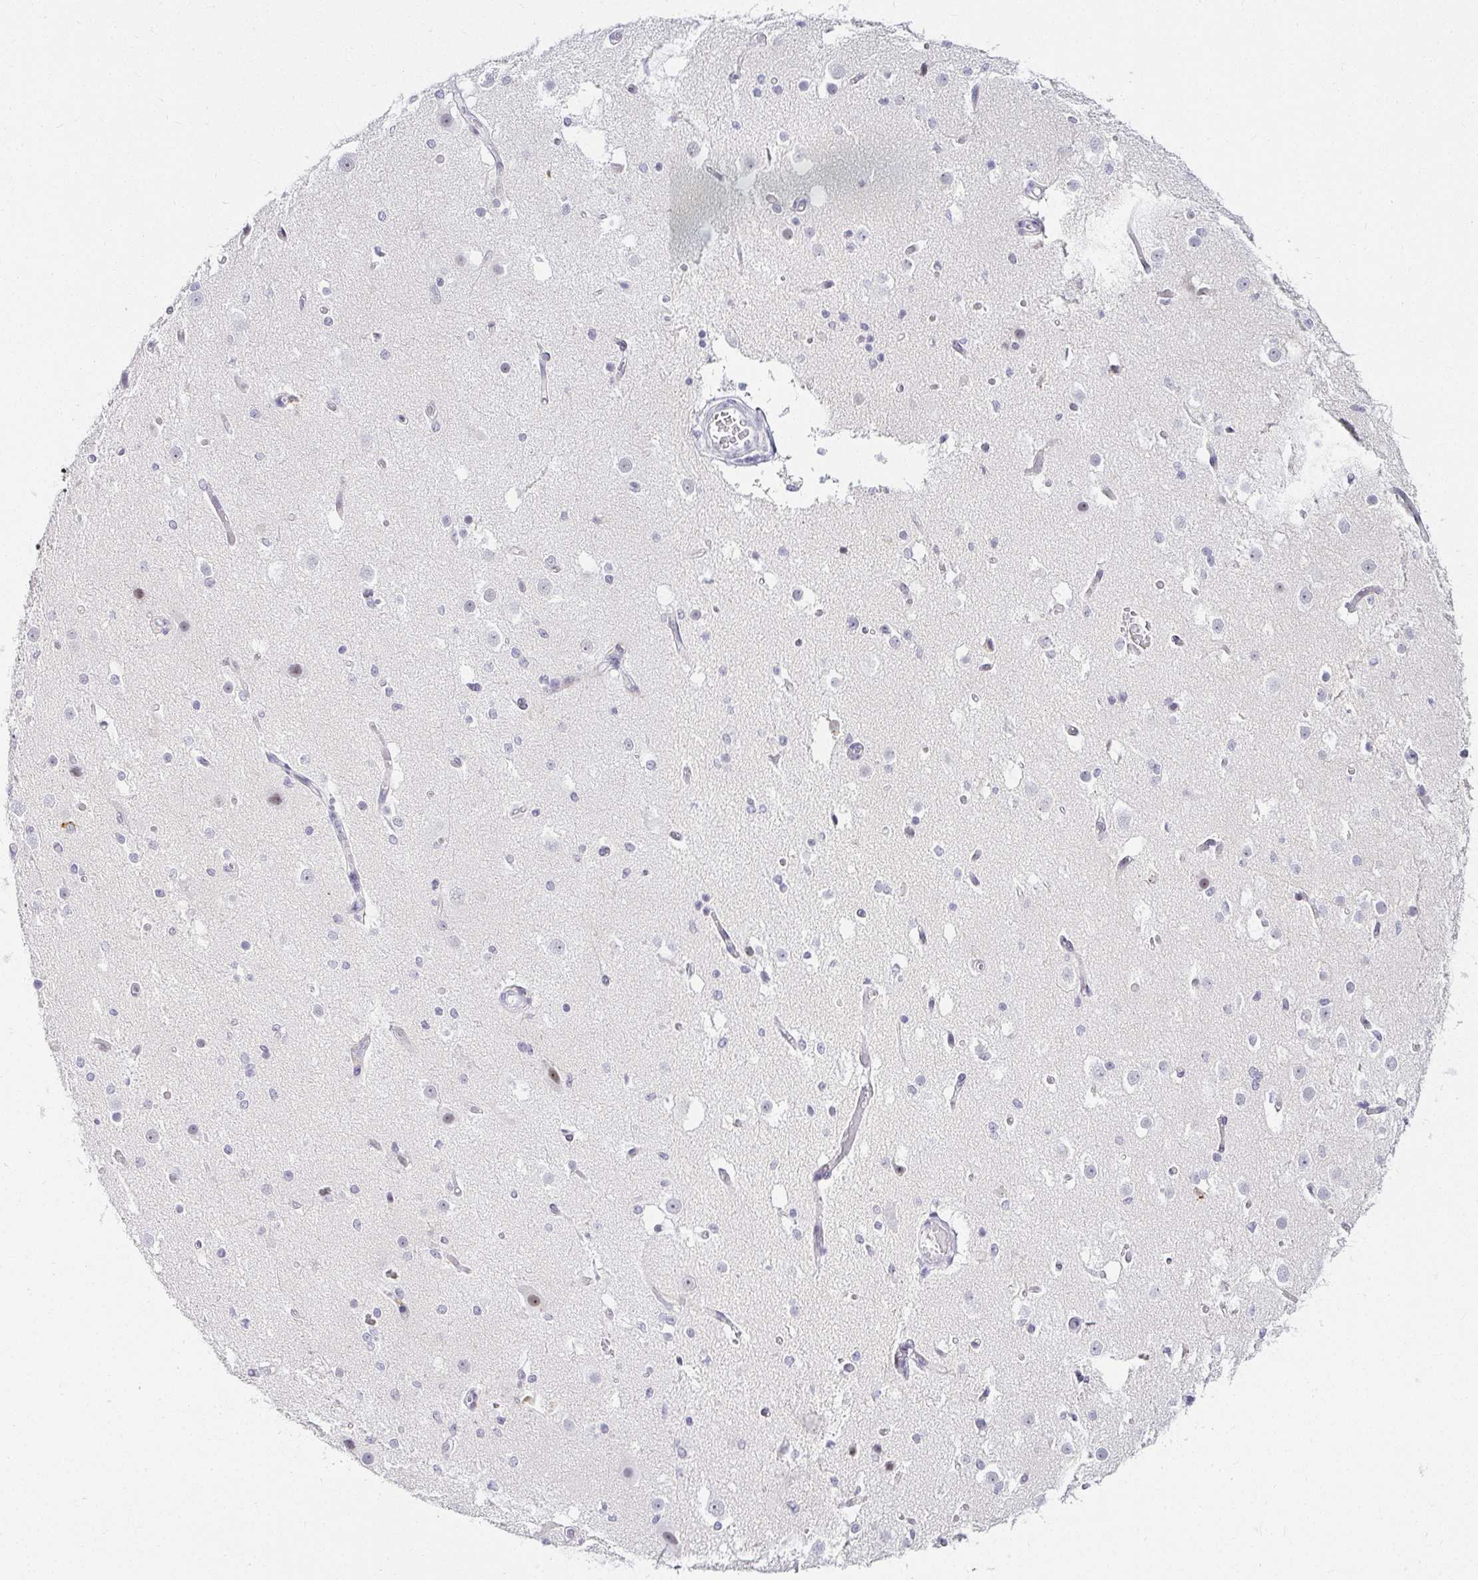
{"staining": {"intensity": "negative", "quantity": "none", "location": "none"}, "tissue": "cerebral cortex", "cell_type": "Endothelial cells", "image_type": "normal", "snomed": [{"axis": "morphology", "description": "Normal tissue, NOS"}, {"axis": "morphology", "description": "Inflammation, NOS"}, {"axis": "topography", "description": "Cerebral cortex"}], "caption": "High magnification brightfield microscopy of unremarkable cerebral cortex stained with DAB (brown) and counterstained with hematoxylin (blue): endothelial cells show no significant staining.", "gene": "ACAN", "patient": {"sex": "male", "age": 6}}